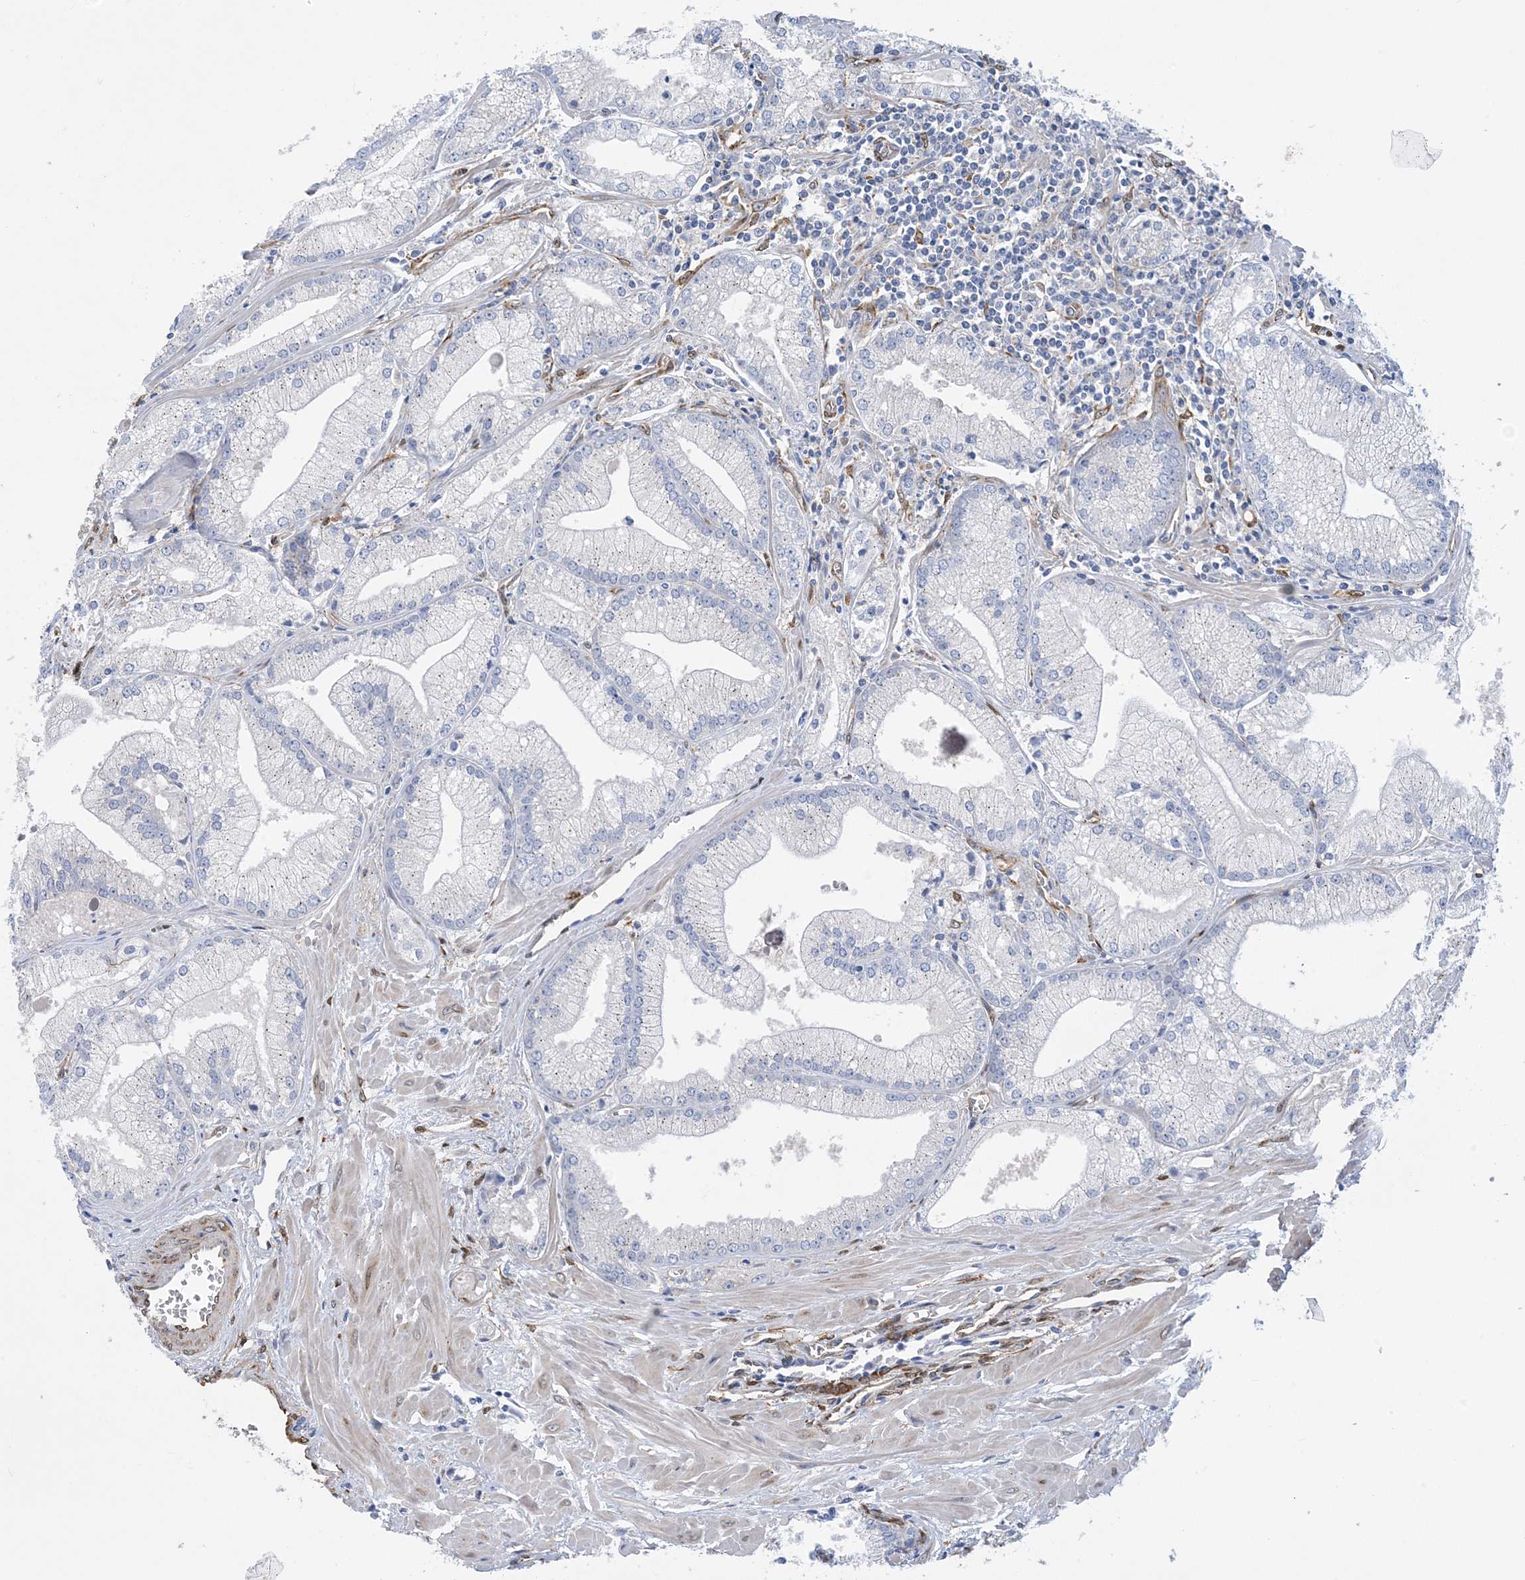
{"staining": {"intensity": "negative", "quantity": "none", "location": "none"}, "tissue": "prostate cancer", "cell_type": "Tumor cells", "image_type": "cancer", "snomed": [{"axis": "morphology", "description": "Adenocarcinoma, Low grade"}, {"axis": "topography", "description": "Prostate"}], "caption": "Human prostate adenocarcinoma (low-grade) stained for a protein using immunohistochemistry exhibits no expression in tumor cells.", "gene": "RBMS3", "patient": {"sex": "male", "age": 67}}